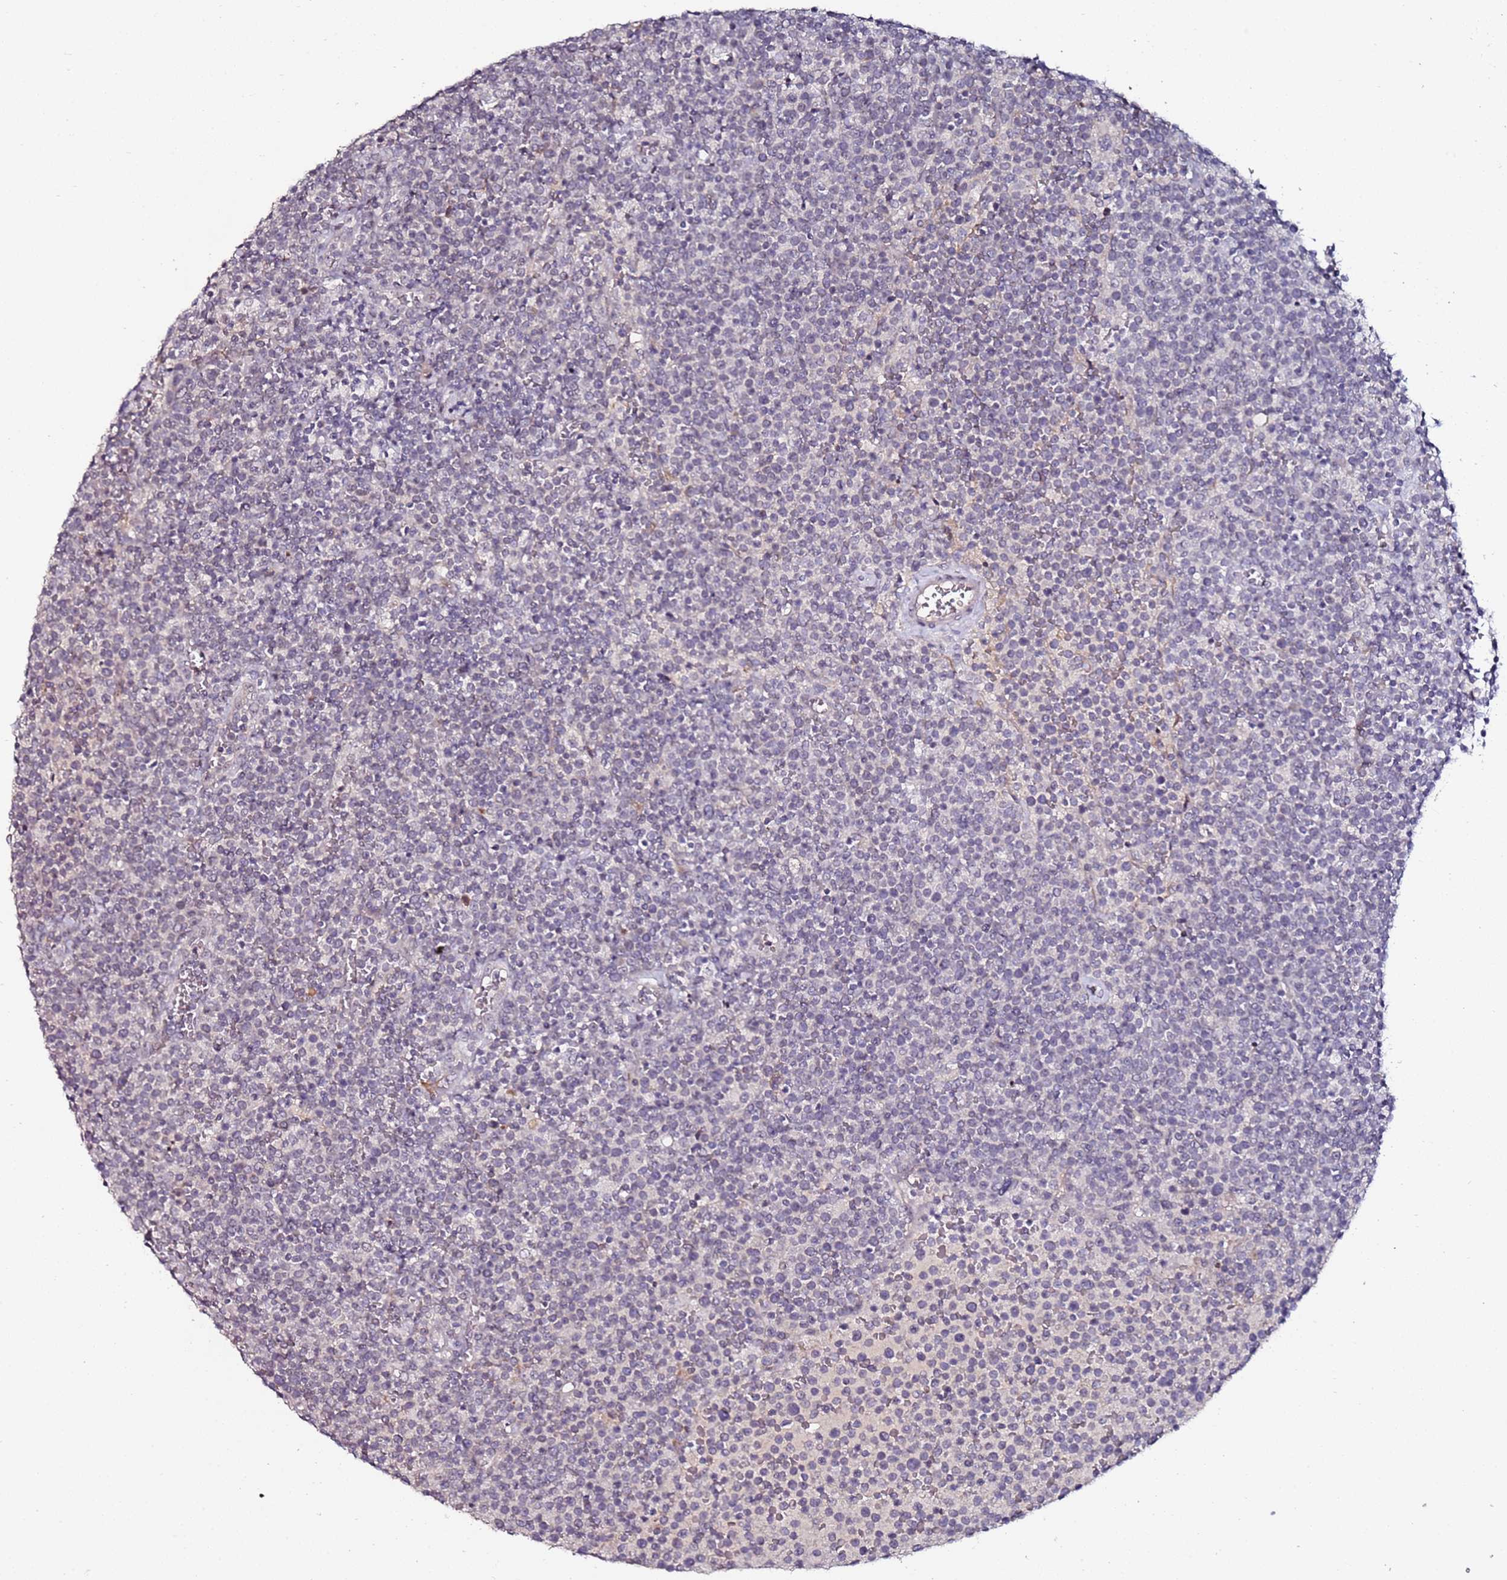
{"staining": {"intensity": "negative", "quantity": "none", "location": "none"}, "tissue": "lymphoma", "cell_type": "Tumor cells", "image_type": "cancer", "snomed": [{"axis": "morphology", "description": "Malignant lymphoma, non-Hodgkin's type, High grade"}, {"axis": "topography", "description": "Lymph node"}], "caption": "High power microscopy micrograph of an IHC image of lymphoma, revealing no significant positivity in tumor cells. The staining was performed using DAB (3,3'-diaminobenzidine) to visualize the protein expression in brown, while the nuclei were stained in blue with hematoxylin (Magnification: 20x).", "gene": "DUSP28", "patient": {"sex": "male", "age": 61}}